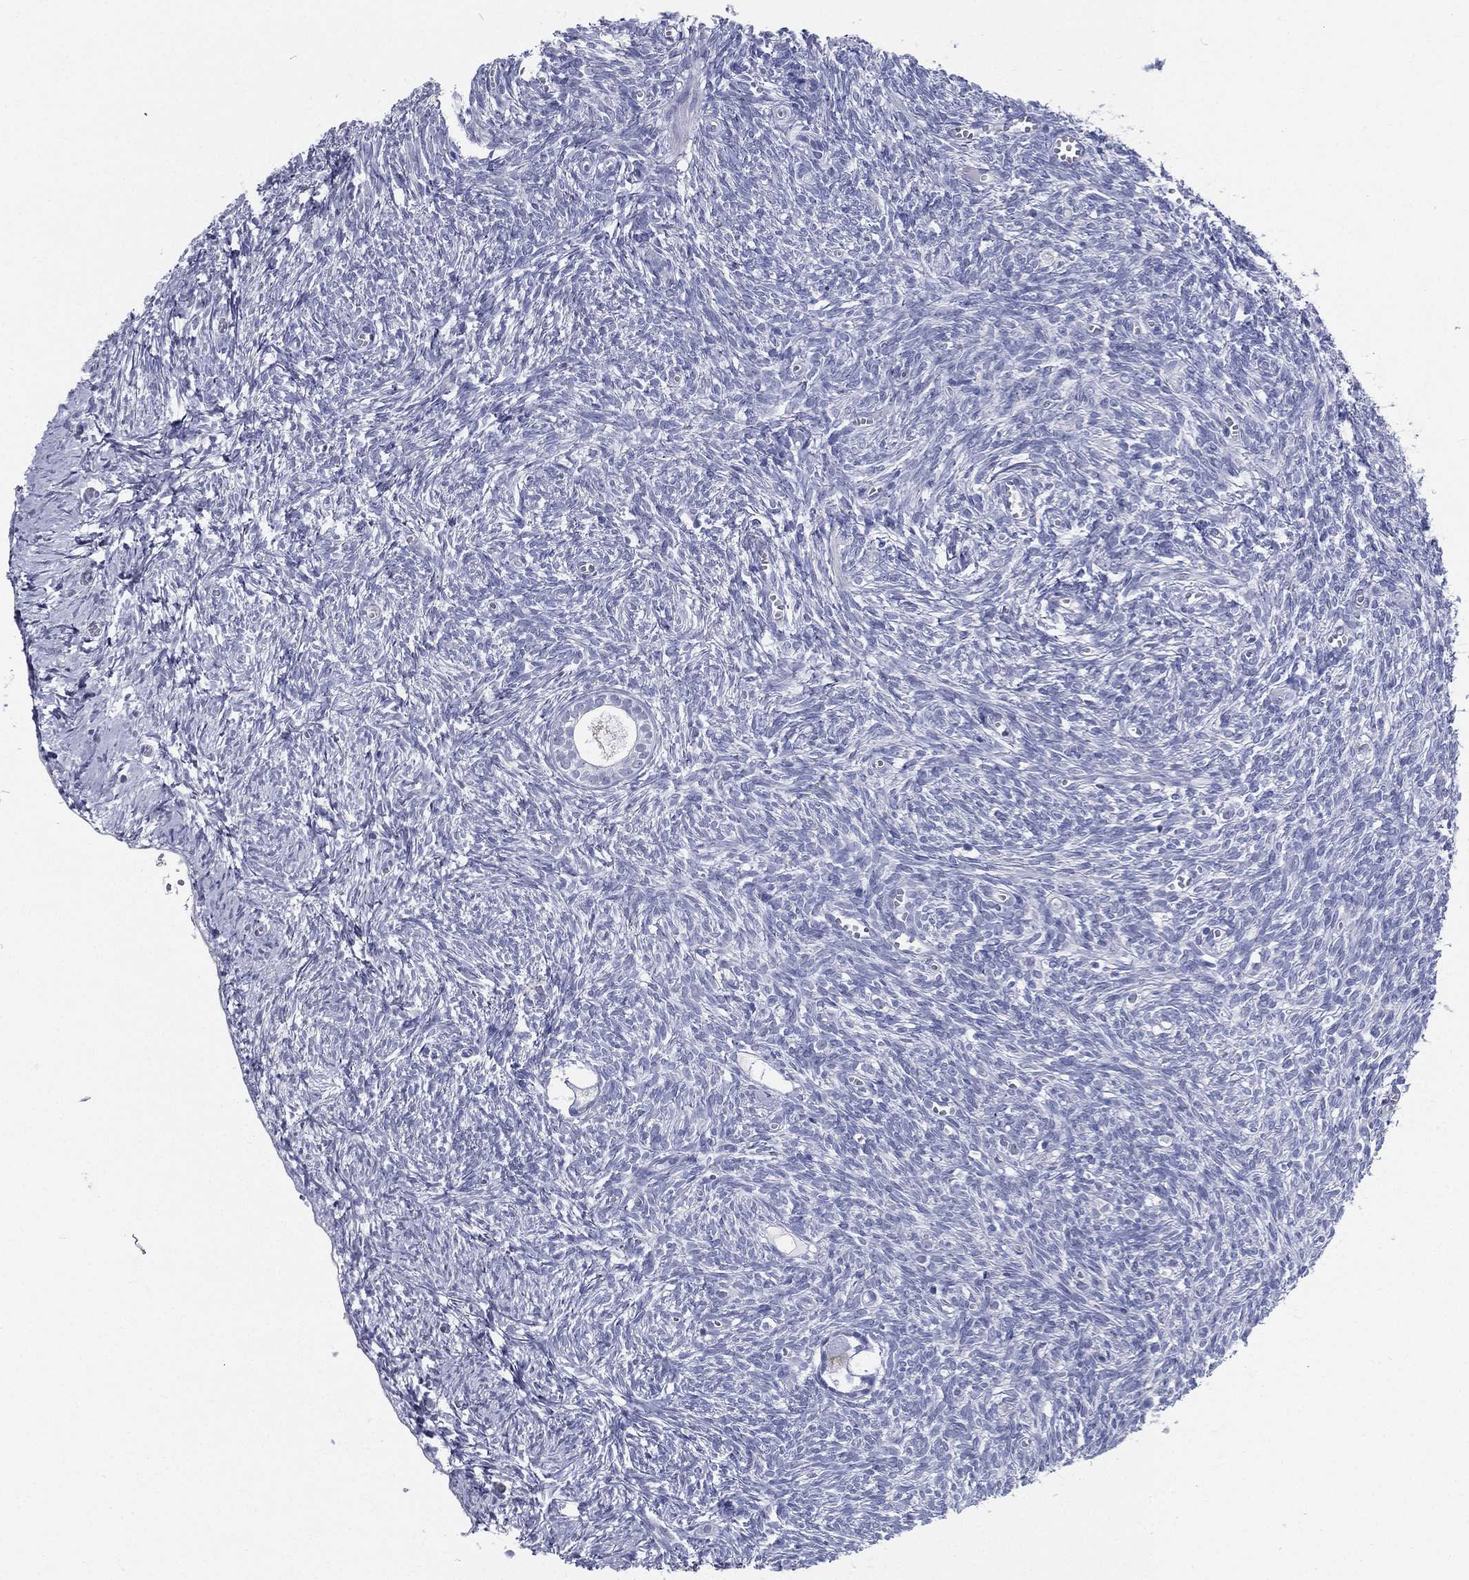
{"staining": {"intensity": "negative", "quantity": "none", "location": "none"}, "tissue": "ovary", "cell_type": "Follicle cells", "image_type": "normal", "snomed": [{"axis": "morphology", "description": "Normal tissue, NOS"}, {"axis": "topography", "description": "Ovary"}], "caption": "This is a histopathology image of immunohistochemistry (IHC) staining of normal ovary, which shows no positivity in follicle cells. (DAB (3,3'-diaminobenzidine) IHC visualized using brightfield microscopy, high magnification).", "gene": "RSPH4A", "patient": {"sex": "female", "age": 43}}